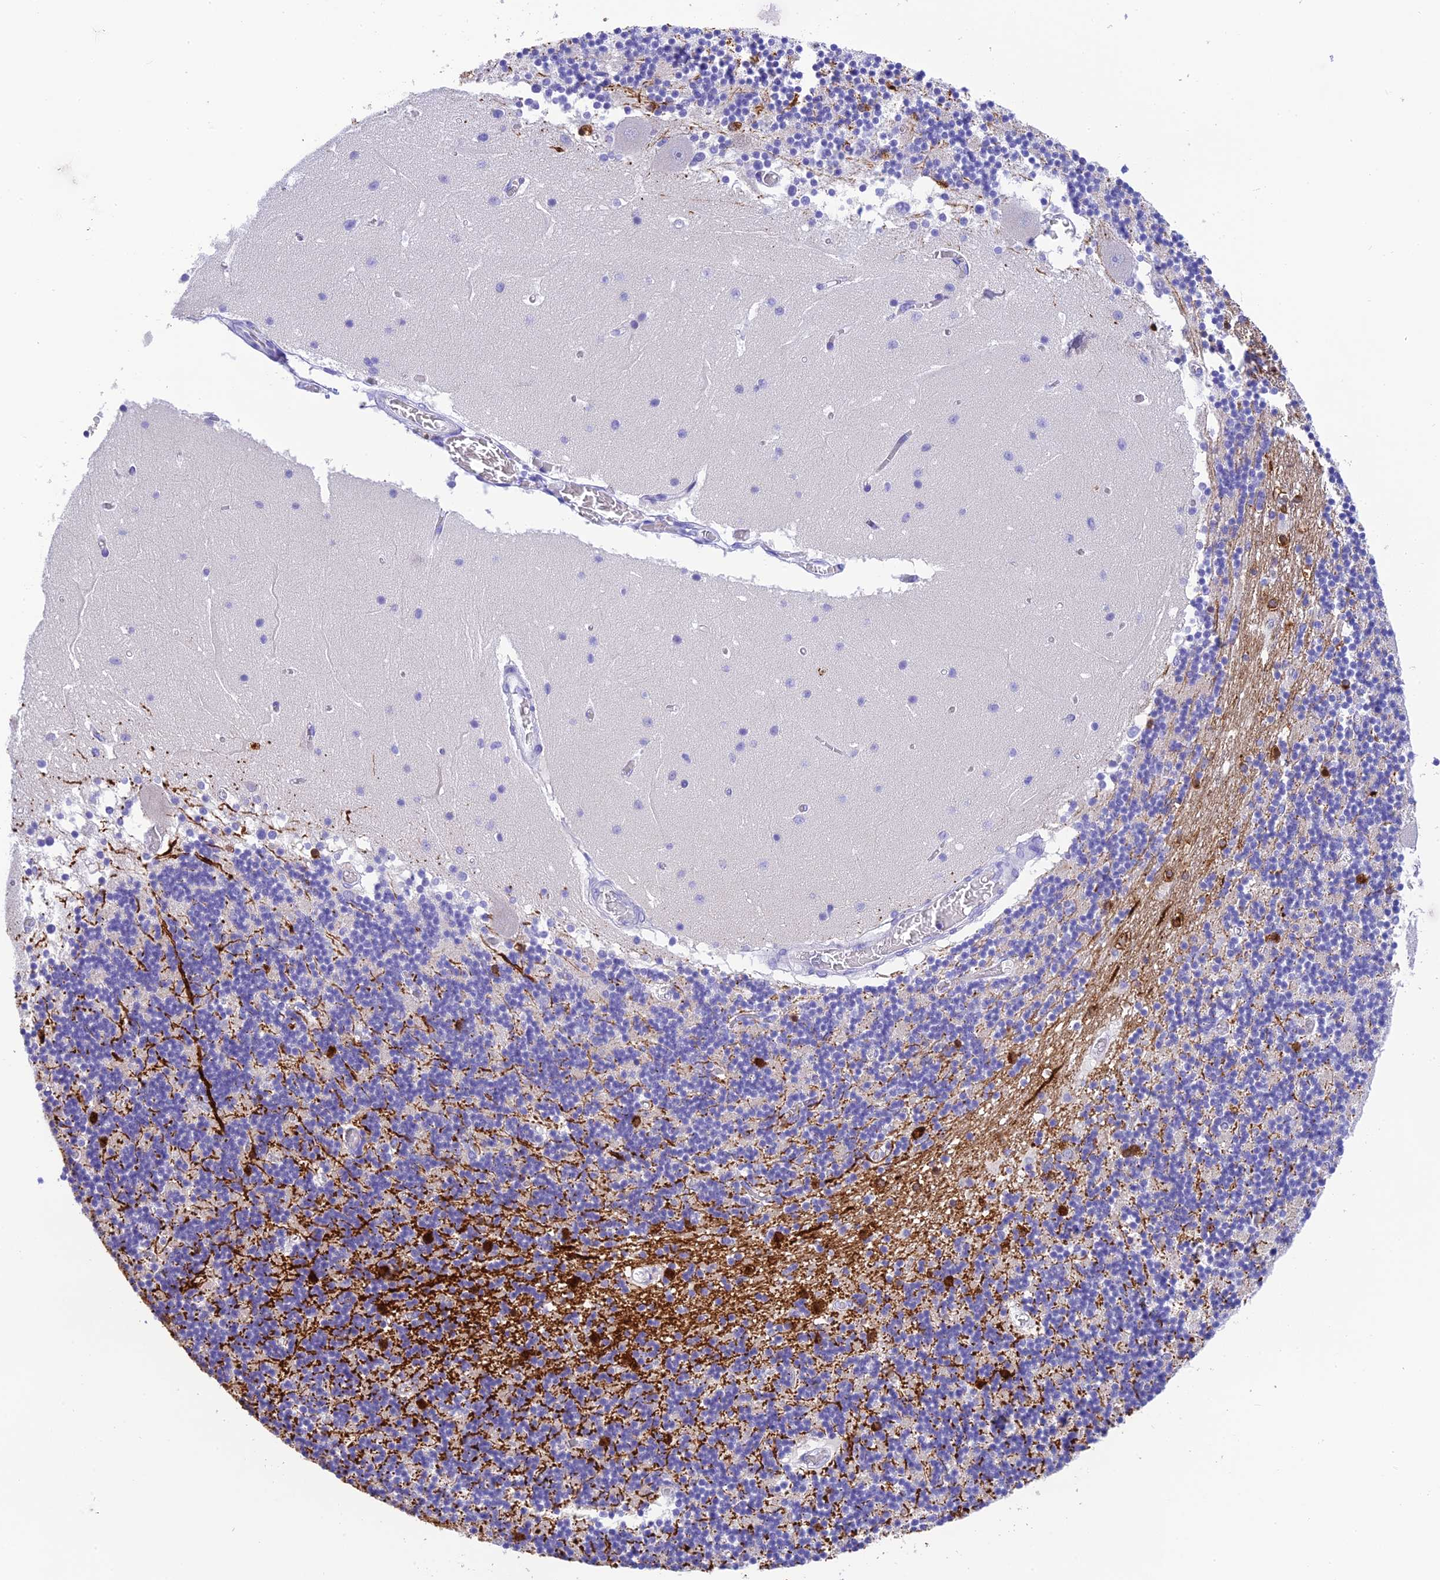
{"staining": {"intensity": "strong", "quantity": "<25%", "location": "cytoplasmic/membranous"}, "tissue": "cerebellum", "cell_type": "Cells in granular layer", "image_type": "normal", "snomed": [{"axis": "morphology", "description": "Normal tissue, NOS"}, {"axis": "topography", "description": "Cerebellum"}], "caption": "DAB immunohistochemical staining of unremarkable cerebellum demonstrates strong cytoplasmic/membranous protein expression in approximately <25% of cells in granular layer.", "gene": "KDELR3", "patient": {"sex": "female", "age": 28}}